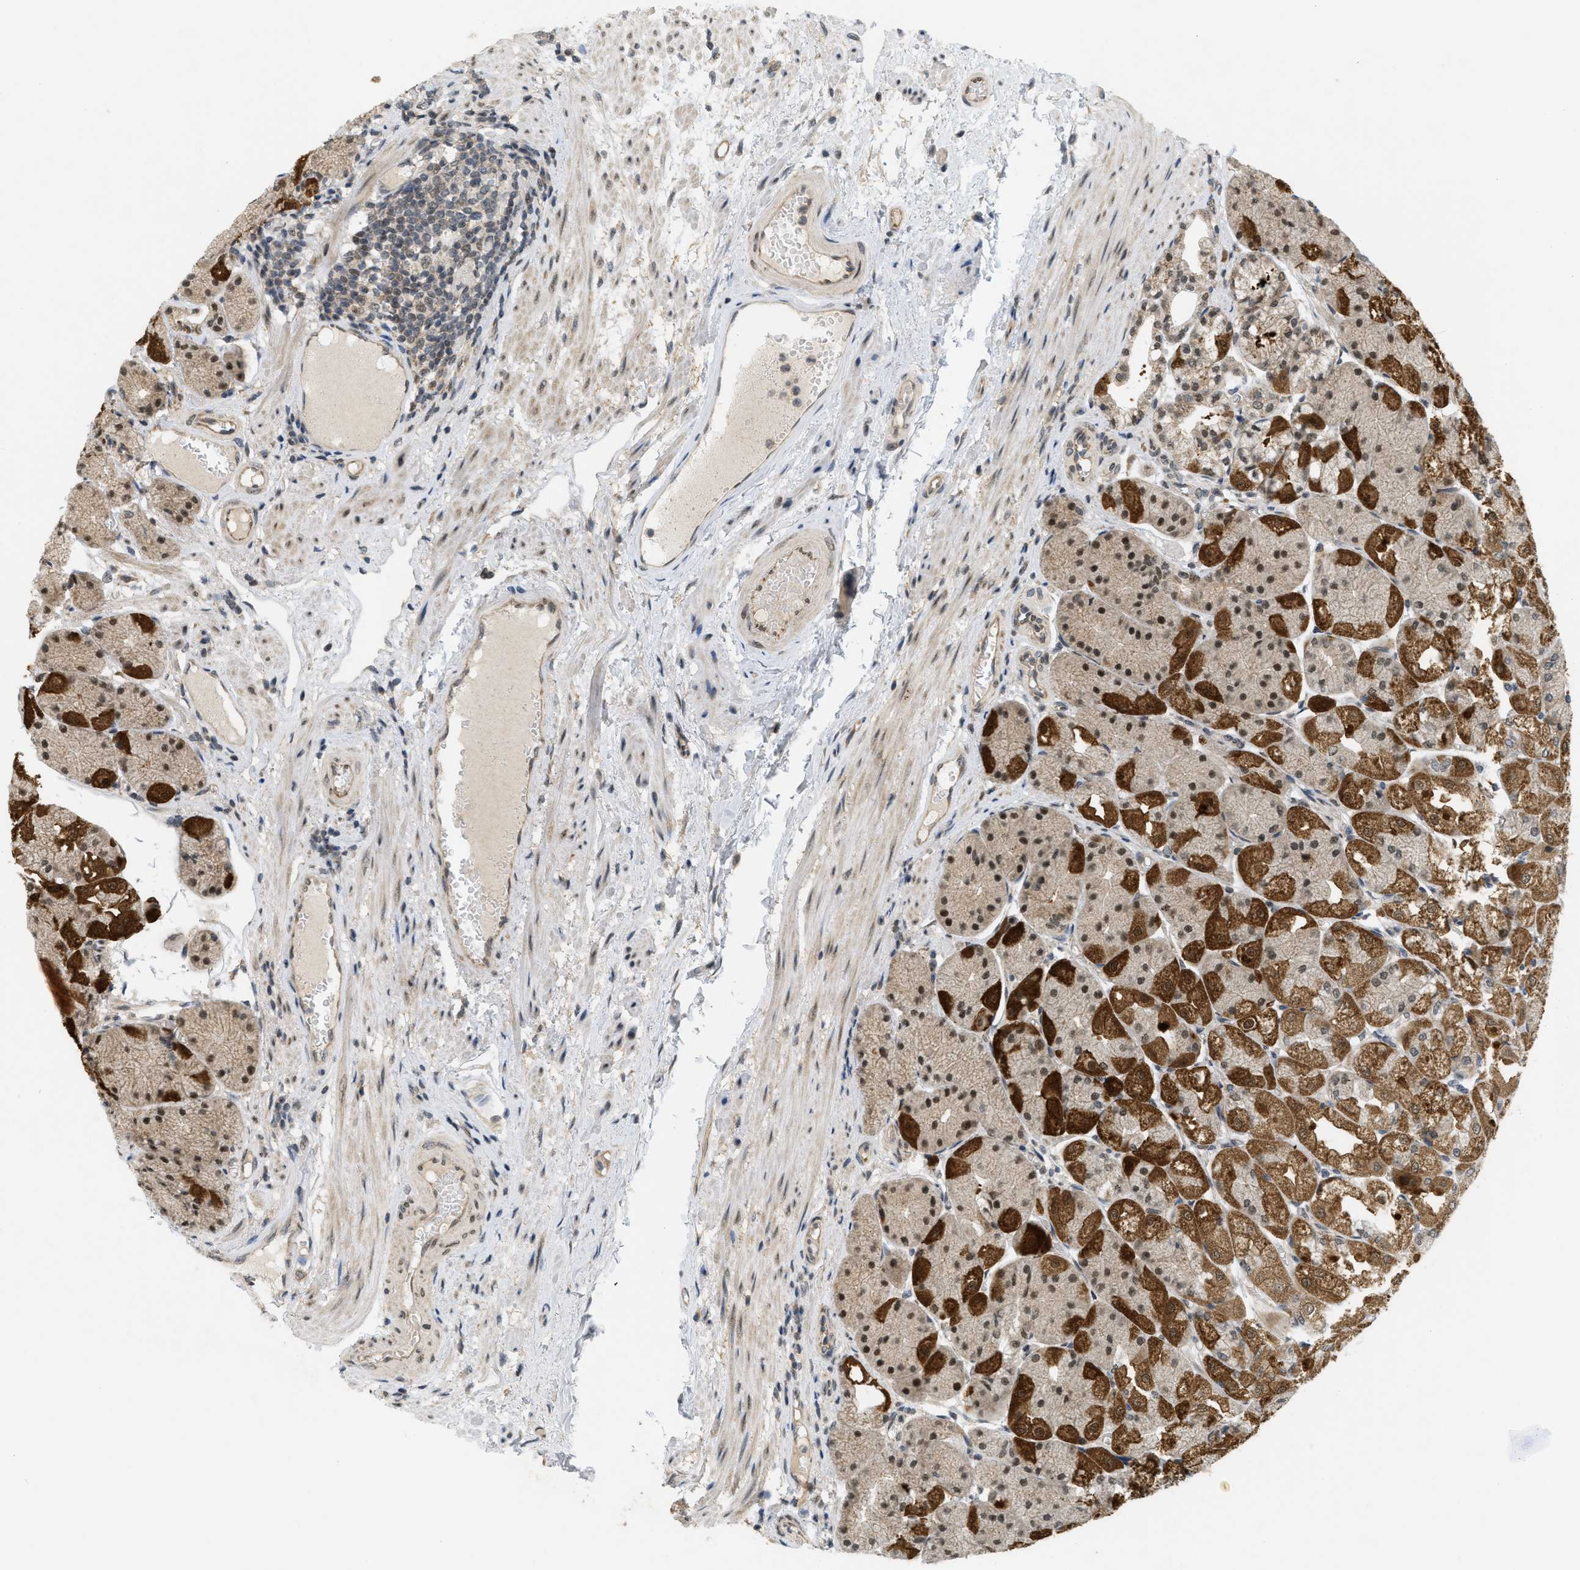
{"staining": {"intensity": "strong", "quantity": "25%-75%", "location": "cytoplasmic/membranous,nuclear"}, "tissue": "stomach", "cell_type": "Glandular cells", "image_type": "normal", "snomed": [{"axis": "morphology", "description": "Normal tissue, NOS"}, {"axis": "topography", "description": "Stomach, upper"}], "caption": "A high-resolution micrograph shows immunohistochemistry (IHC) staining of unremarkable stomach, which shows strong cytoplasmic/membranous,nuclear expression in approximately 25%-75% of glandular cells. Nuclei are stained in blue.", "gene": "PRKD1", "patient": {"sex": "male", "age": 72}}